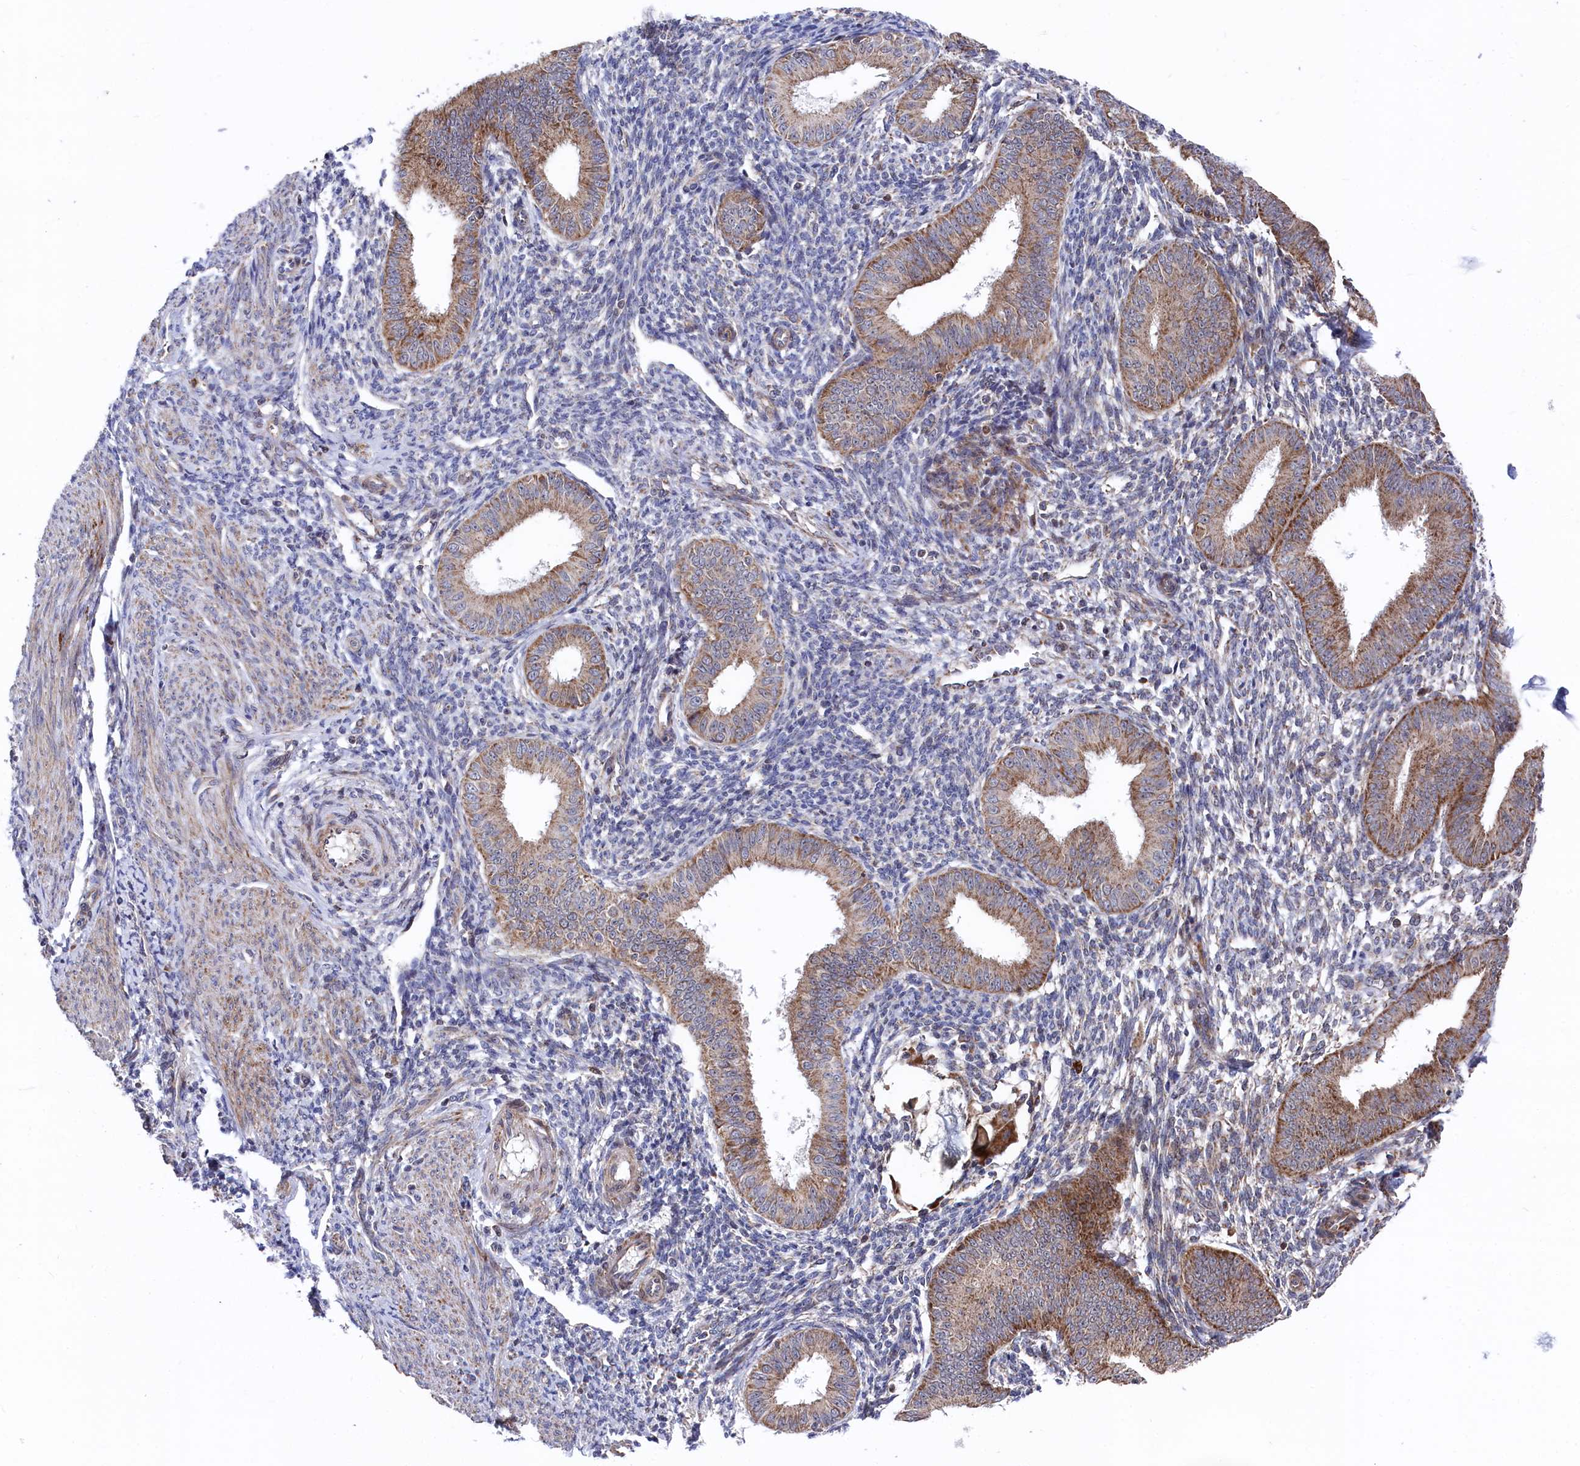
{"staining": {"intensity": "negative", "quantity": "none", "location": "none"}, "tissue": "endometrium", "cell_type": "Cells in endometrial stroma", "image_type": "normal", "snomed": [{"axis": "morphology", "description": "Normal tissue, NOS"}, {"axis": "topography", "description": "Uterus"}, {"axis": "topography", "description": "Endometrium"}], "caption": "Immunohistochemistry (IHC) photomicrograph of benign human endometrium stained for a protein (brown), which reveals no expression in cells in endometrial stroma. (Immunohistochemistry (IHC), brightfield microscopy, high magnification).", "gene": "CHCHD1", "patient": {"sex": "female", "age": 48}}